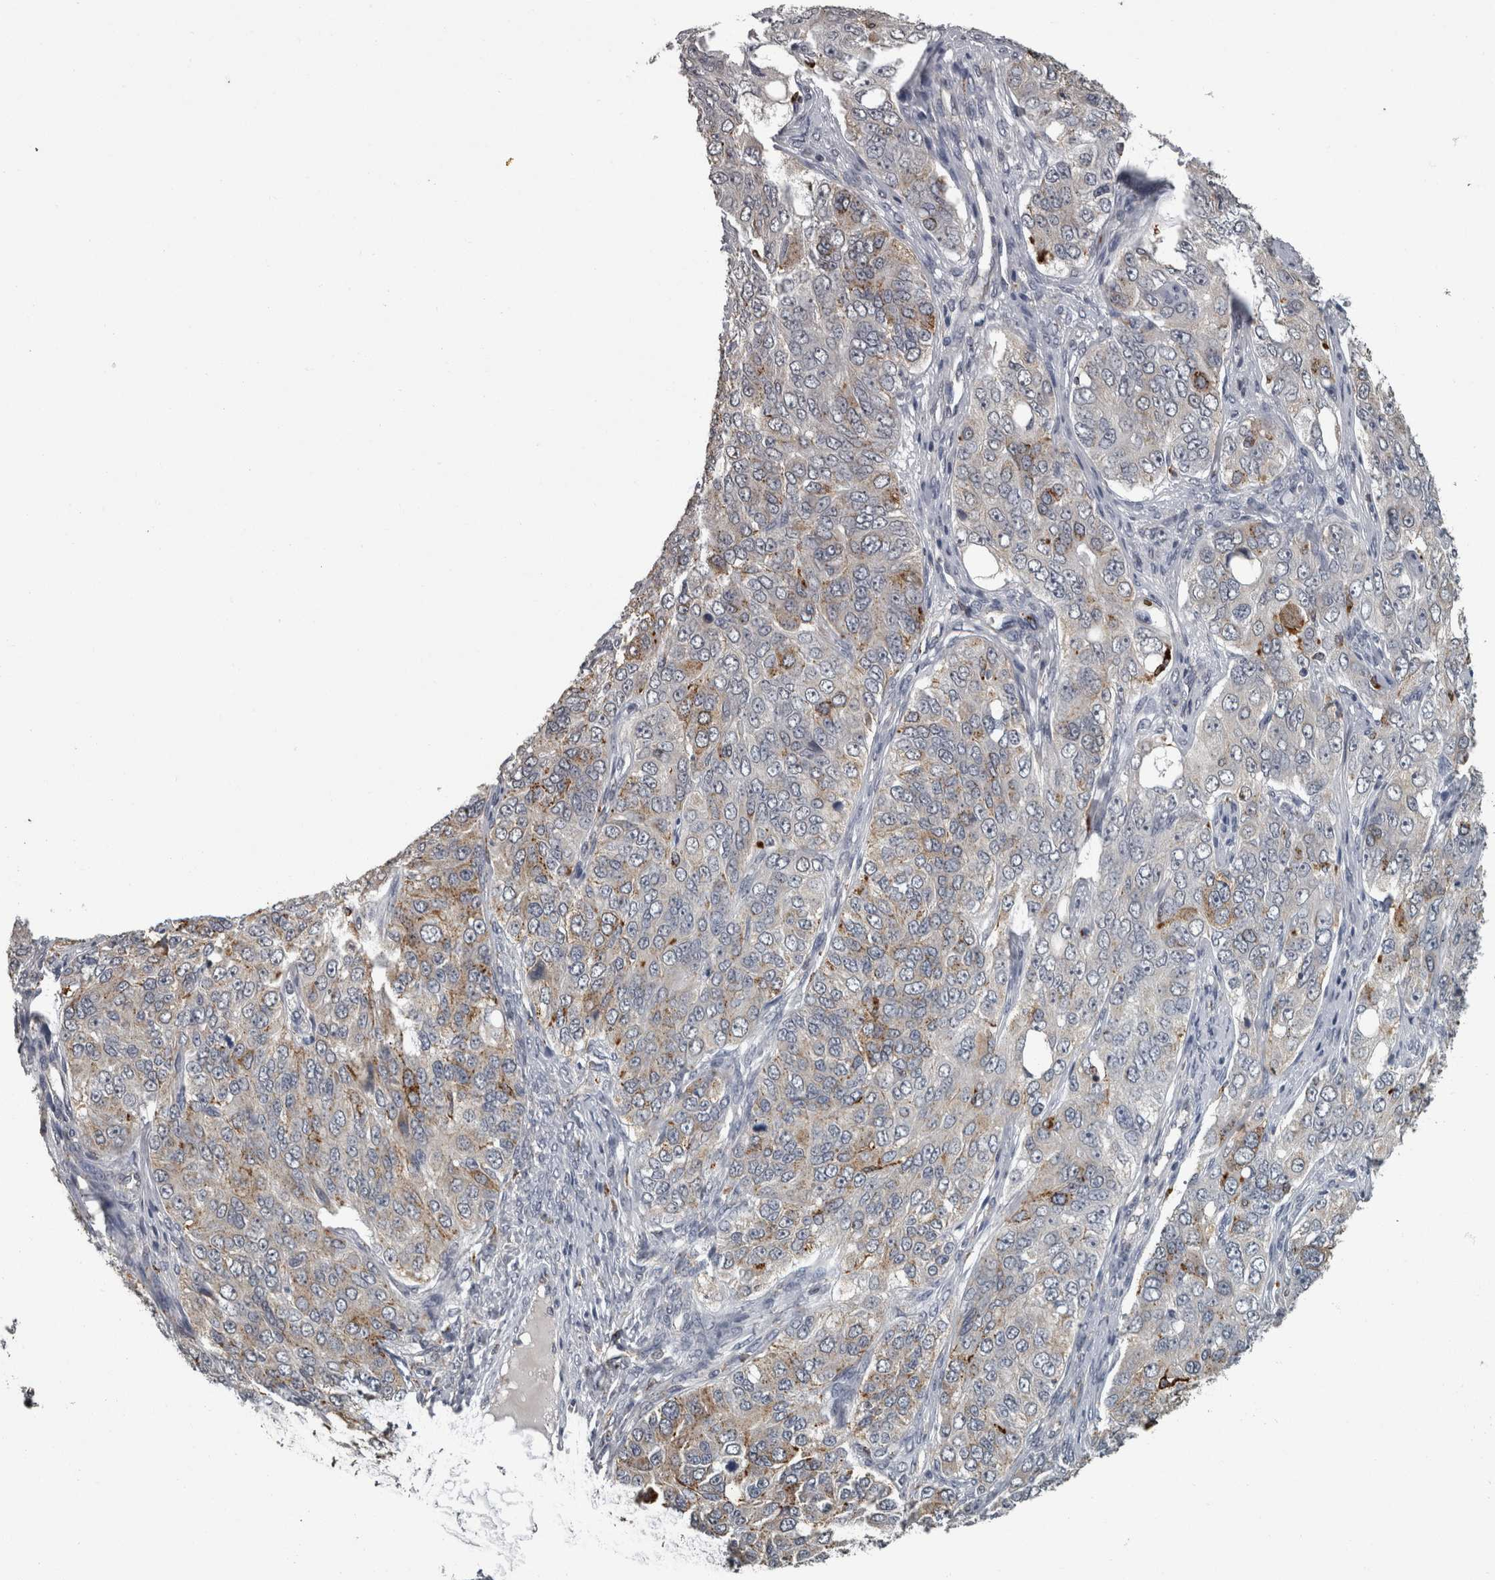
{"staining": {"intensity": "moderate", "quantity": "<25%", "location": "cytoplasmic/membranous"}, "tissue": "ovarian cancer", "cell_type": "Tumor cells", "image_type": "cancer", "snomed": [{"axis": "morphology", "description": "Carcinoma, endometroid"}, {"axis": "topography", "description": "Ovary"}], "caption": "About <25% of tumor cells in human ovarian endometroid carcinoma display moderate cytoplasmic/membranous protein expression as visualized by brown immunohistochemical staining.", "gene": "NAAA", "patient": {"sex": "female", "age": 51}}